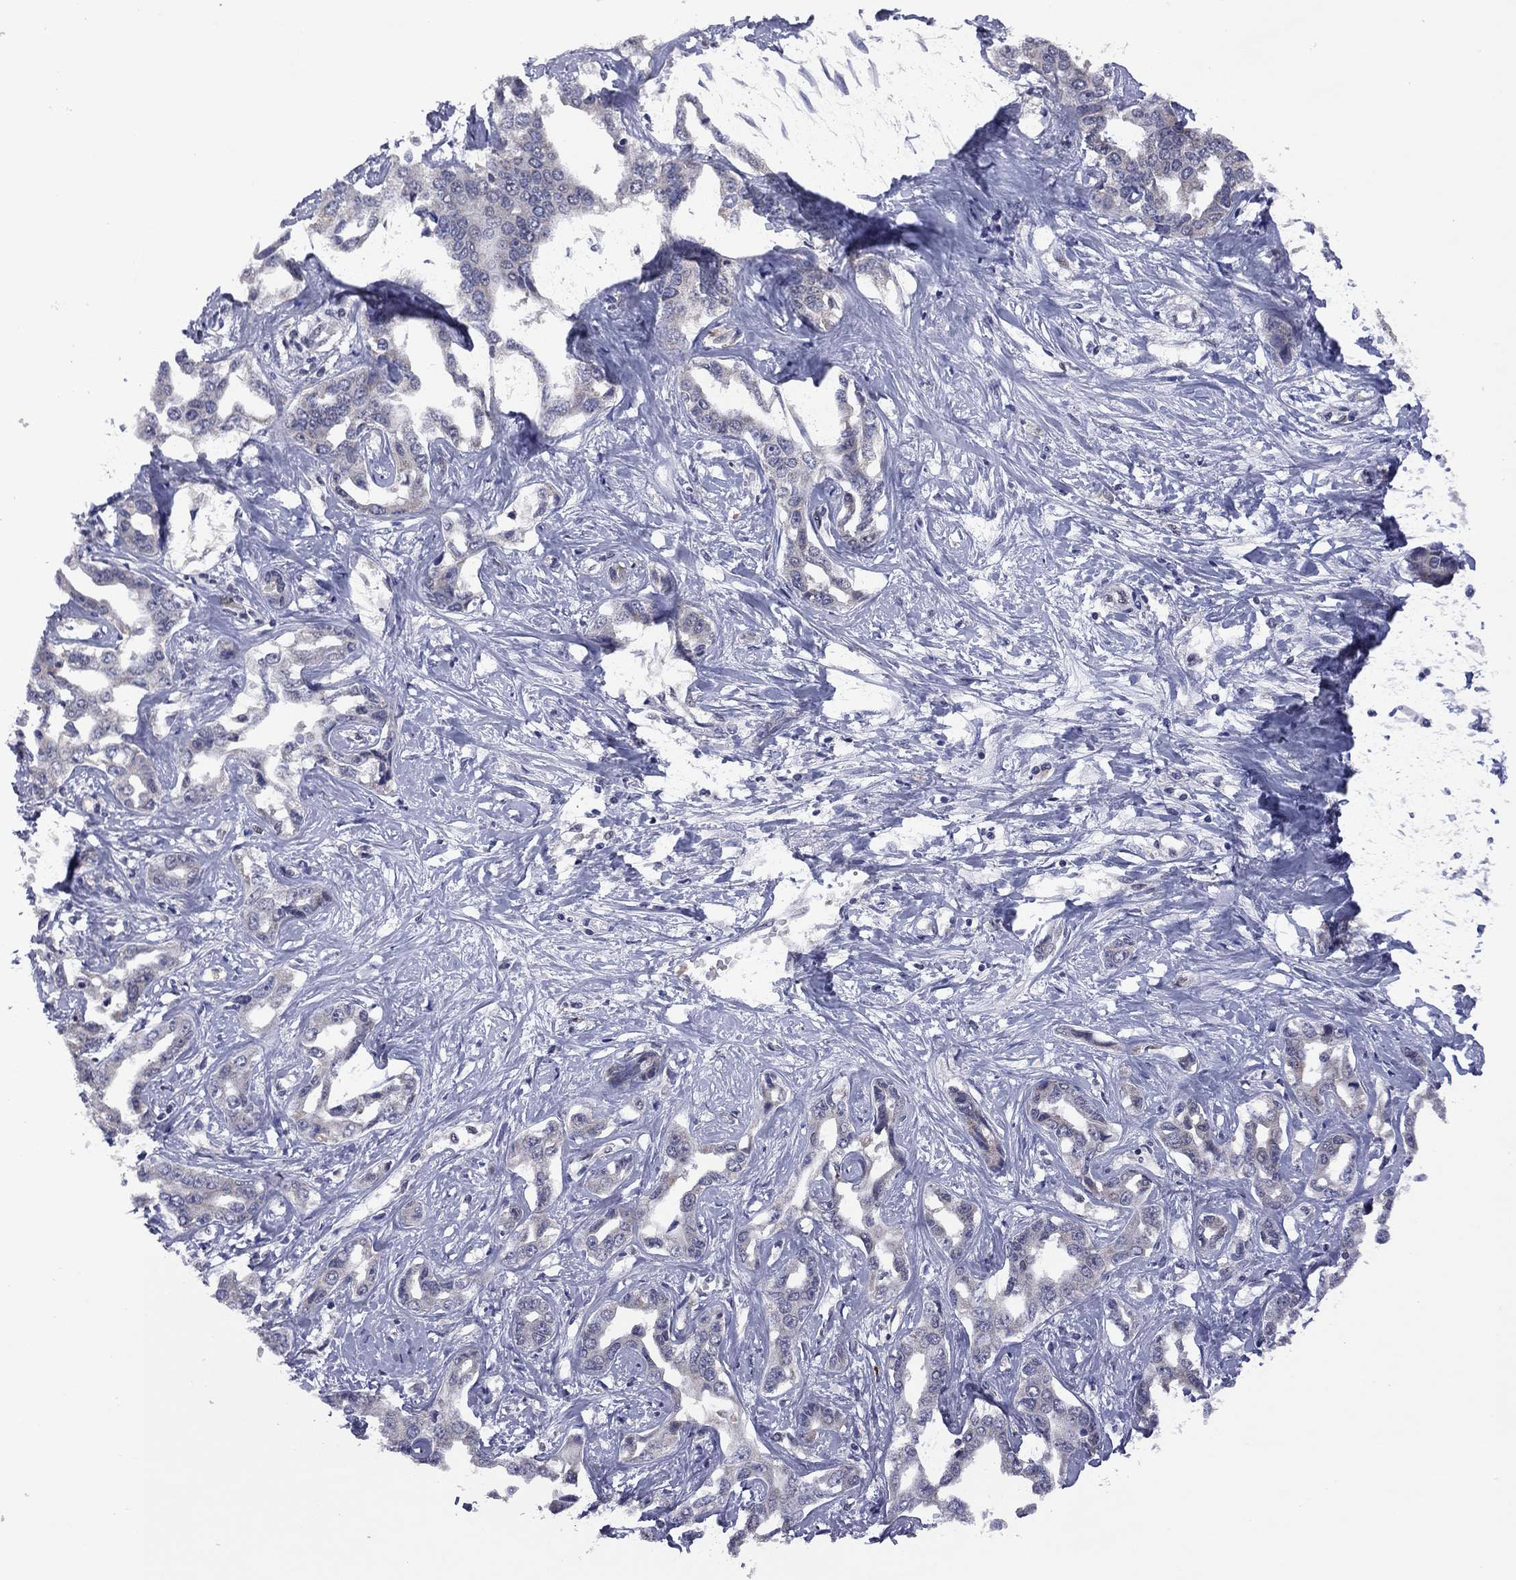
{"staining": {"intensity": "negative", "quantity": "none", "location": "none"}, "tissue": "liver cancer", "cell_type": "Tumor cells", "image_type": "cancer", "snomed": [{"axis": "morphology", "description": "Cholangiocarcinoma"}, {"axis": "topography", "description": "Liver"}], "caption": "Tumor cells show no significant protein positivity in liver cholangiocarcinoma.", "gene": "GPAA1", "patient": {"sex": "male", "age": 59}}